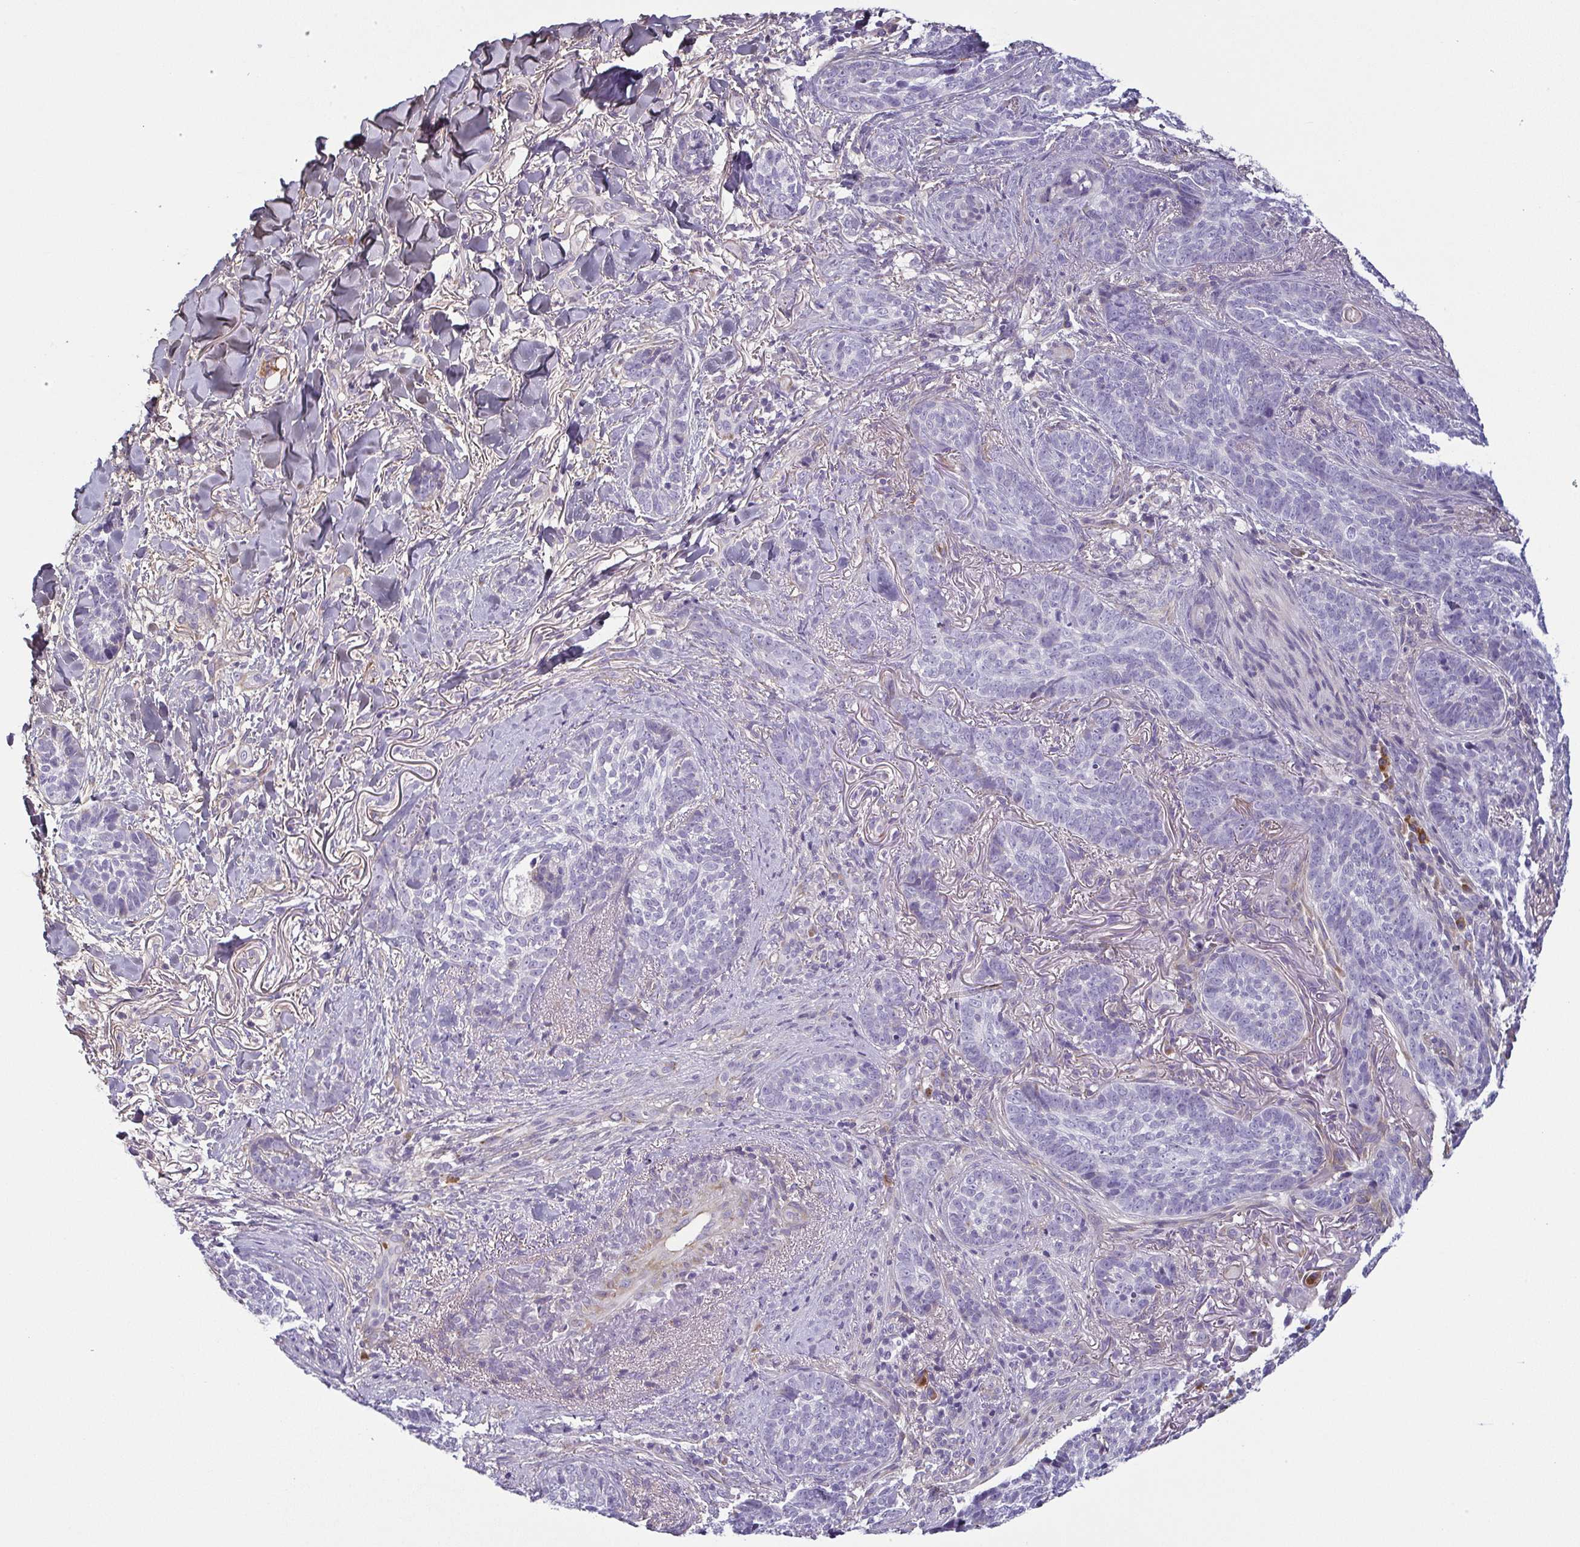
{"staining": {"intensity": "negative", "quantity": "none", "location": "none"}, "tissue": "skin cancer", "cell_type": "Tumor cells", "image_type": "cancer", "snomed": [{"axis": "morphology", "description": "Basal cell carcinoma"}, {"axis": "topography", "description": "Skin"}, {"axis": "topography", "description": "Skin of face"}], "caption": "Basal cell carcinoma (skin) was stained to show a protein in brown. There is no significant positivity in tumor cells. Nuclei are stained in blue.", "gene": "ECM1", "patient": {"sex": "male", "age": 88}}